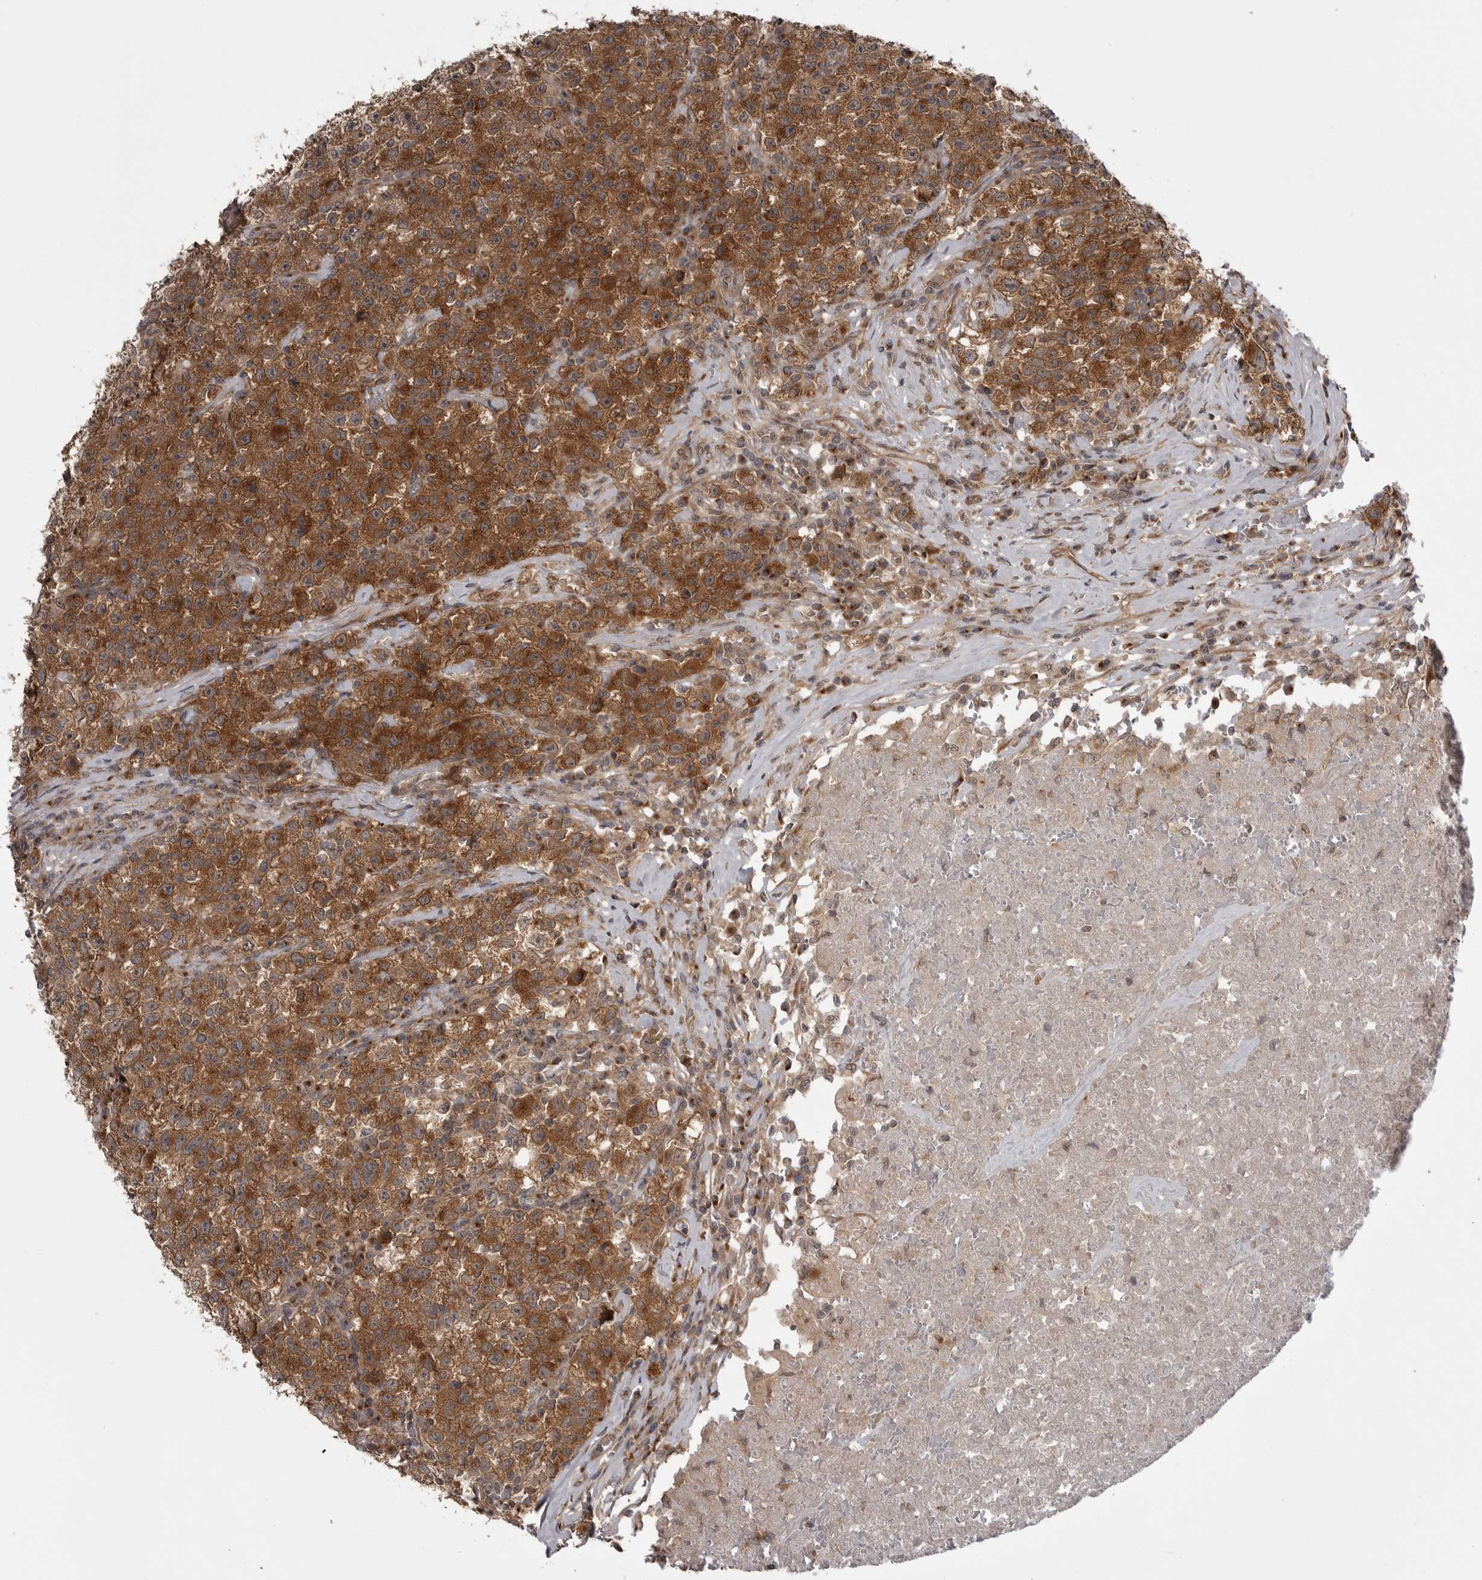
{"staining": {"intensity": "strong", "quantity": ">75%", "location": "cytoplasmic/membranous"}, "tissue": "testis cancer", "cell_type": "Tumor cells", "image_type": "cancer", "snomed": [{"axis": "morphology", "description": "Seminoma, NOS"}, {"axis": "topography", "description": "Testis"}], "caption": "Testis seminoma tissue reveals strong cytoplasmic/membranous expression in approximately >75% of tumor cells Immunohistochemistry stains the protein in brown and the nuclei are stained blue.", "gene": "PDCL", "patient": {"sex": "male", "age": 22}}